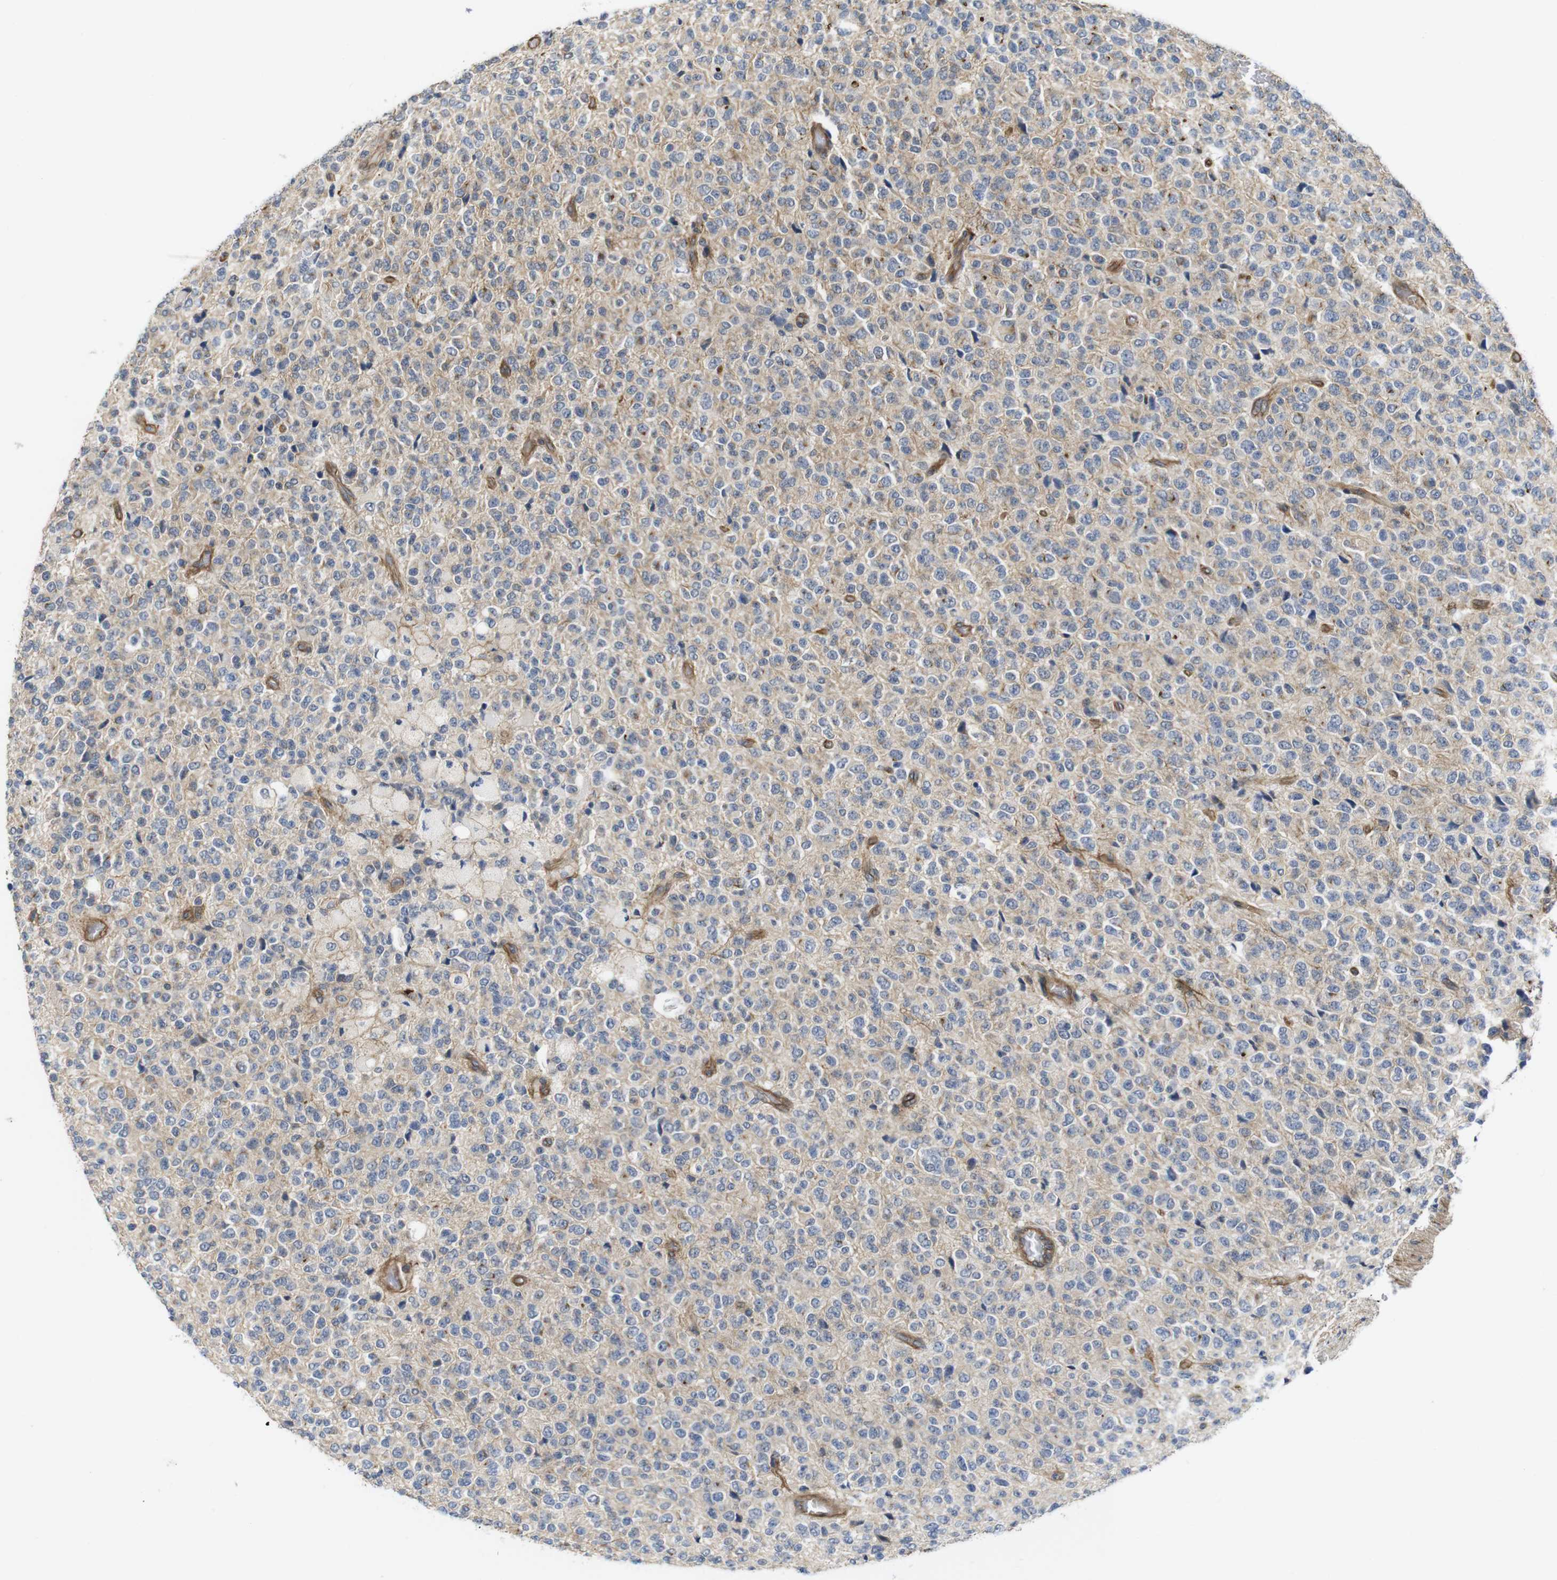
{"staining": {"intensity": "strong", "quantity": "<25%", "location": "cytoplasmic/membranous"}, "tissue": "glioma", "cell_type": "Tumor cells", "image_type": "cancer", "snomed": [{"axis": "morphology", "description": "Glioma, malignant, High grade"}, {"axis": "topography", "description": "pancreas cauda"}], "caption": "Human malignant glioma (high-grade) stained for a protein (brown) demonstrates strong cytoplasmic/membranous positive expression in approximately <25% of tumor cells.", "gene": "ZDHHC5", "patient": {"sex": "male", "age": 60}}